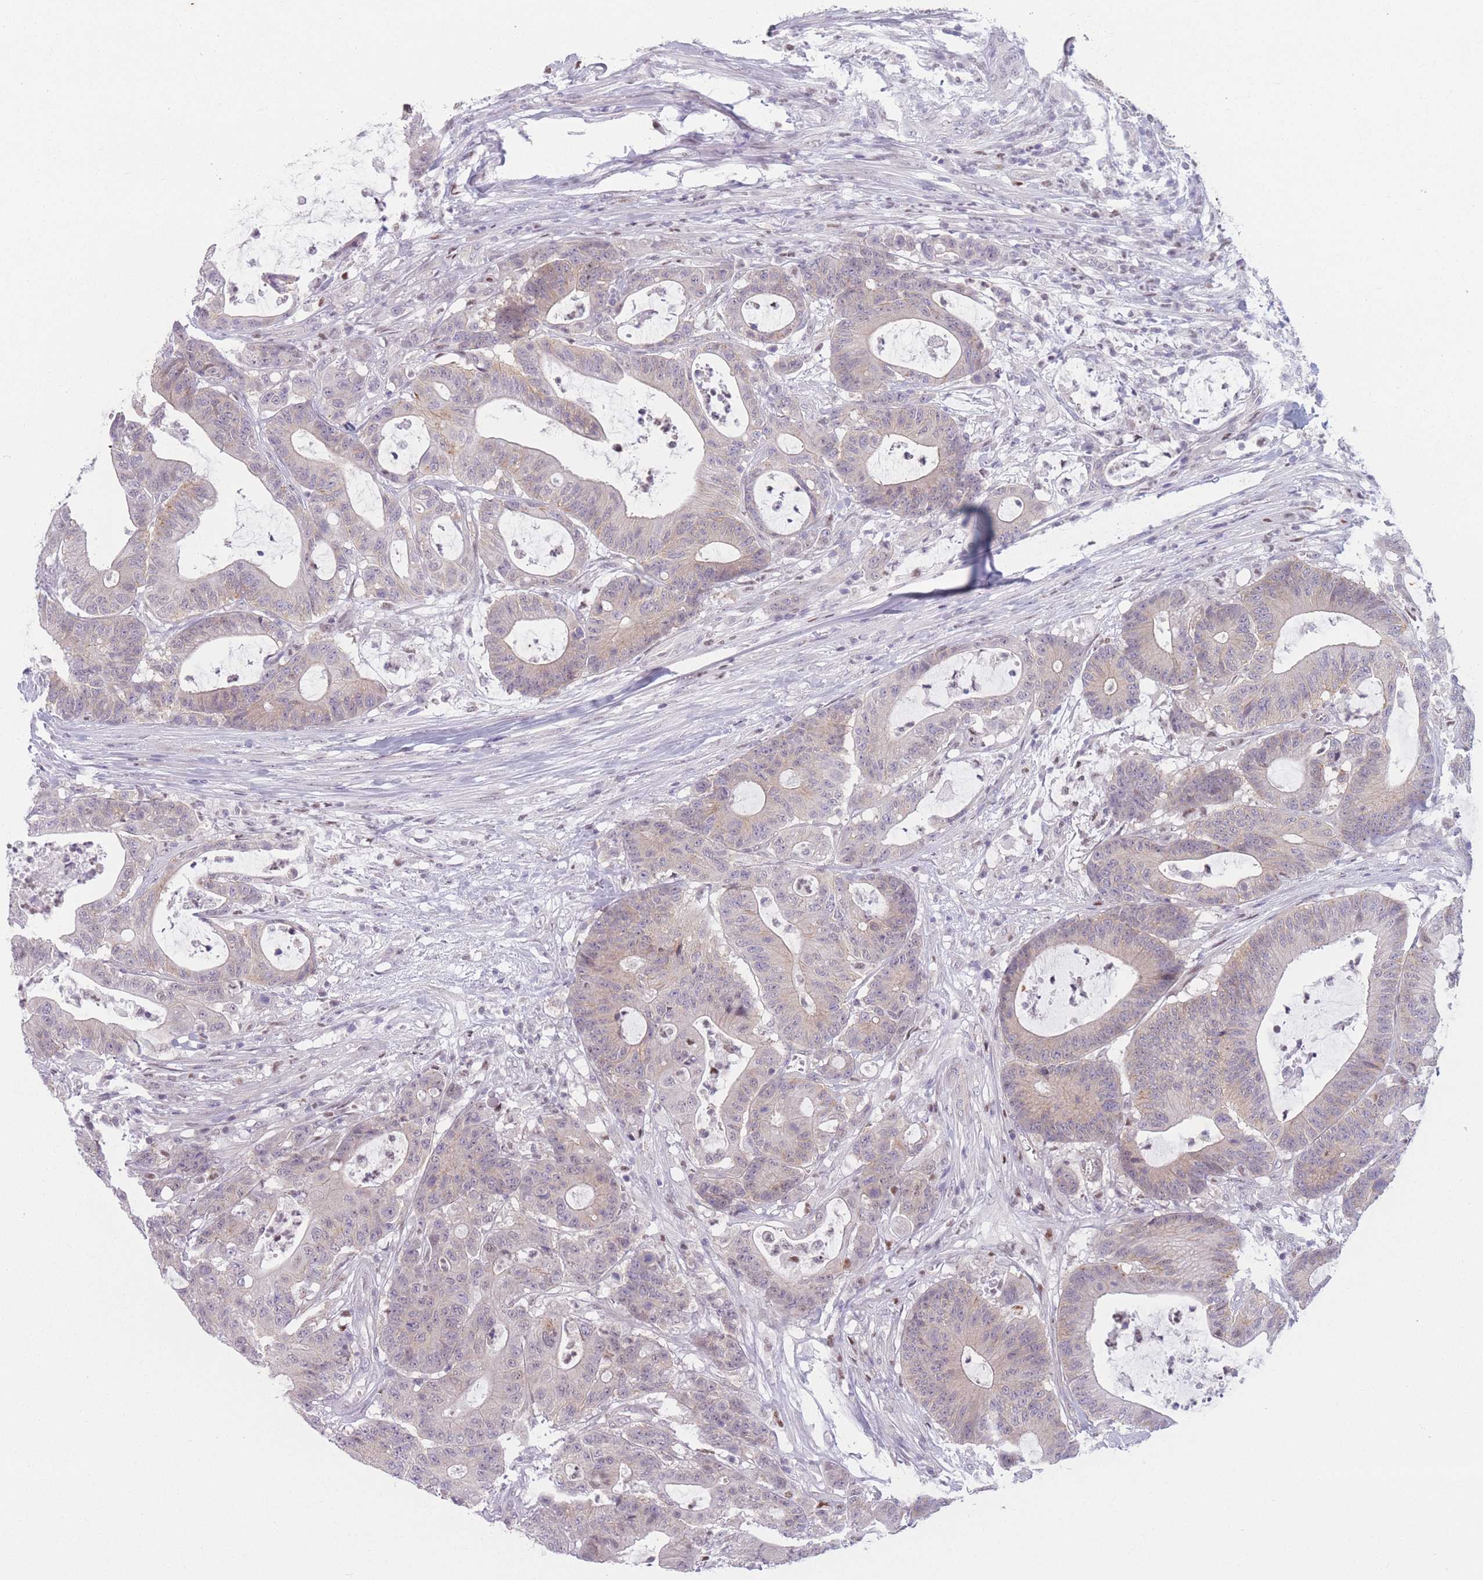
{"staining": {"intensity": "weak", "quantity": "25%-75%", "location": "cytoplasmic/membranous,nuclear"}, "tissue": "colorectal cancer", "cell_type": "Tumor cells", "image_type": "cancer", "snomed": [{"axis": "morphology", "description": "Adenocarcinoma, NOS"}, {"axis": "topography", "description": "Colon"}], "caption": "A low amount of weak cytoplasmic/membranous and nuclear staining is seen in about 25%-75% of tumor cells in colorectal adenocarcinoma tissue.", "gene": "ZNF439", "patient": {"sex": "female", "age": 84}}